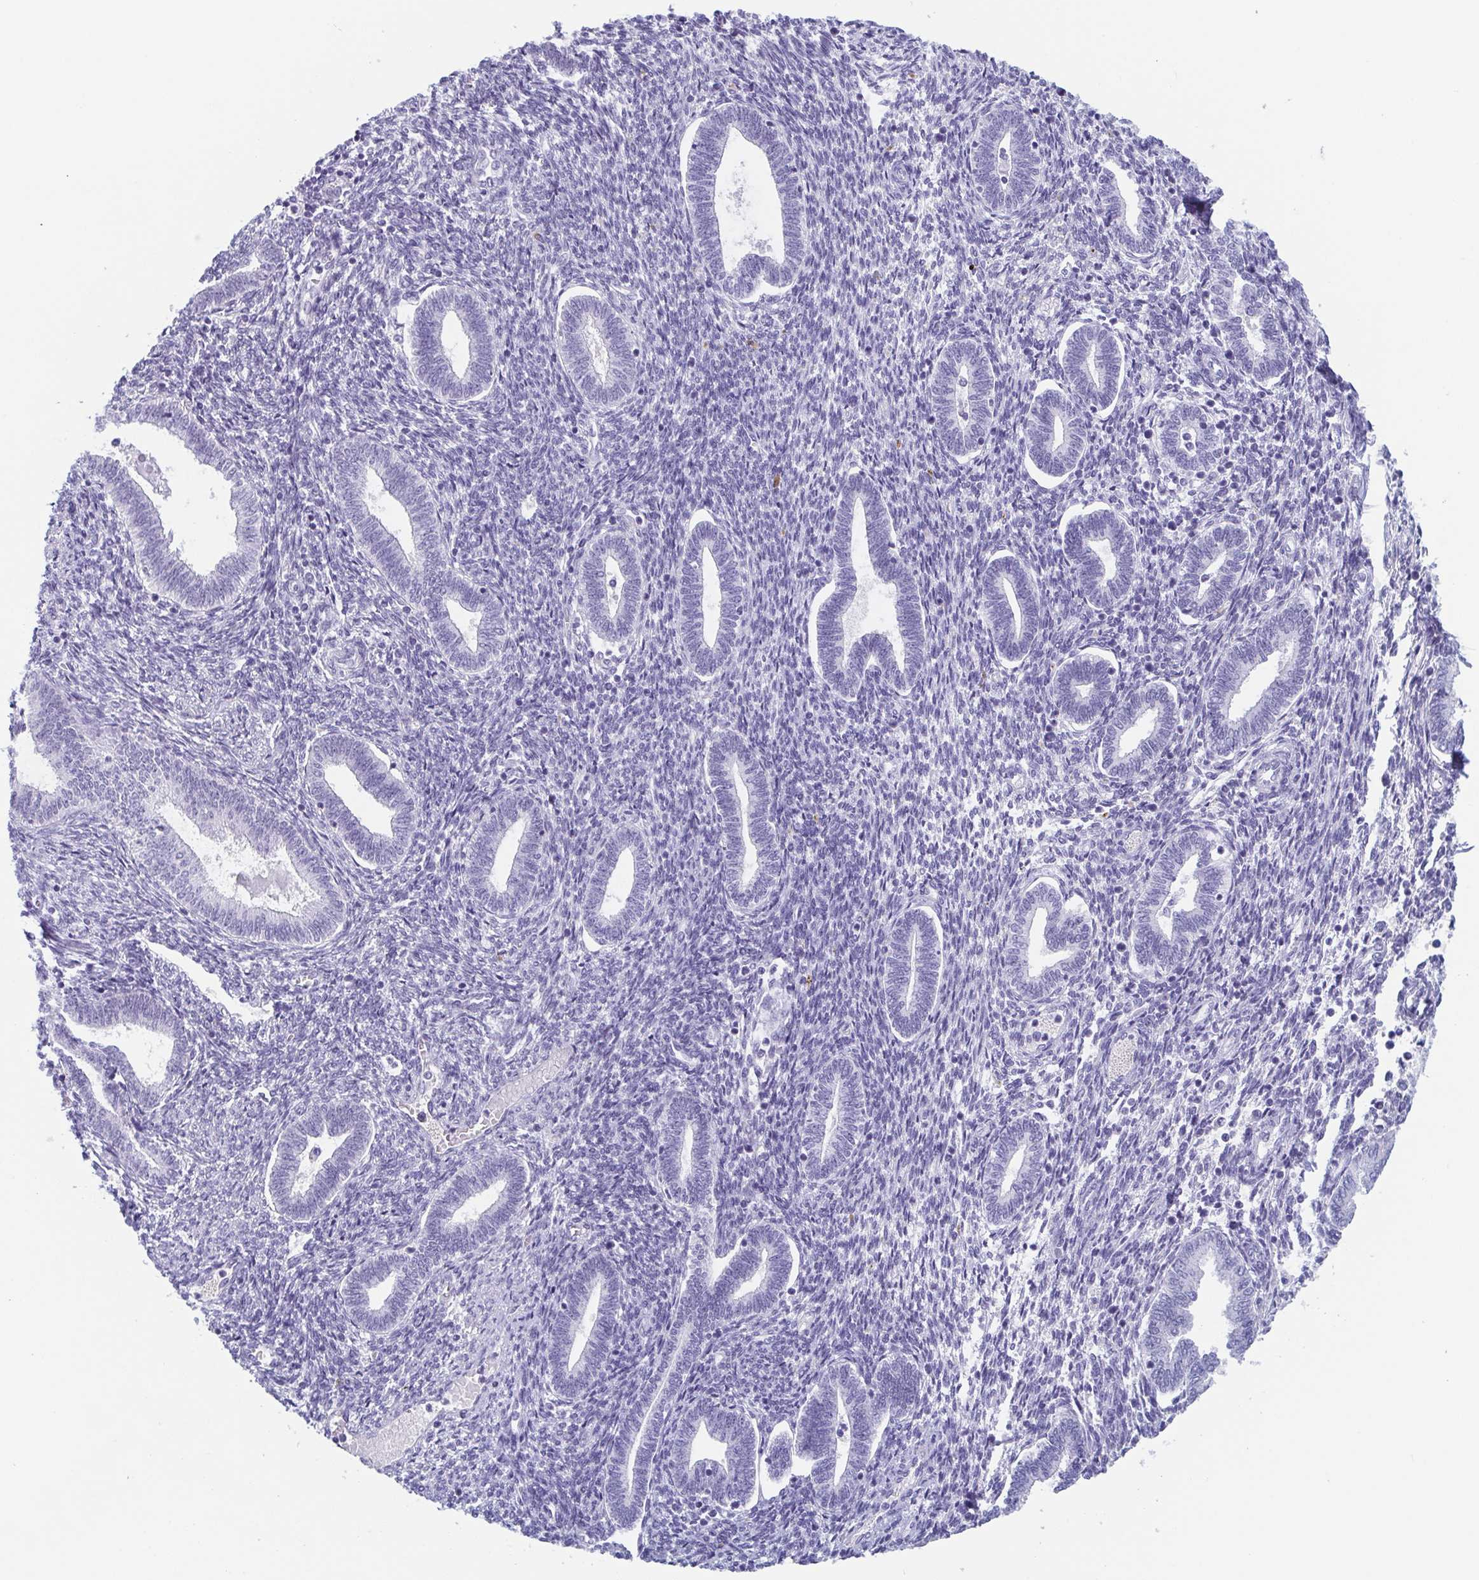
{"staining": {"intensity": "negative", "quantity": "none", "location": "none"}, "tissue": "endometrium", "cell_type": "Cells in endometrial stroma", "image_type": "normal", "snomed": [{"axis": "morphology", "description": "Normal tissue, NOS"}, {"axis": "topography", "description": "Endometrium"}], "caption": "The histopathology image displays no significant staining in cells in endometrial stroma of endometrium. The staining was performed using DAB to visualize the protein expression in brown, while the nuclei were stained in blue with hematoxylin (Magnification: 20x).", "gene": "TAGLN3", "patient": {"sex": "female", "age": 42}}